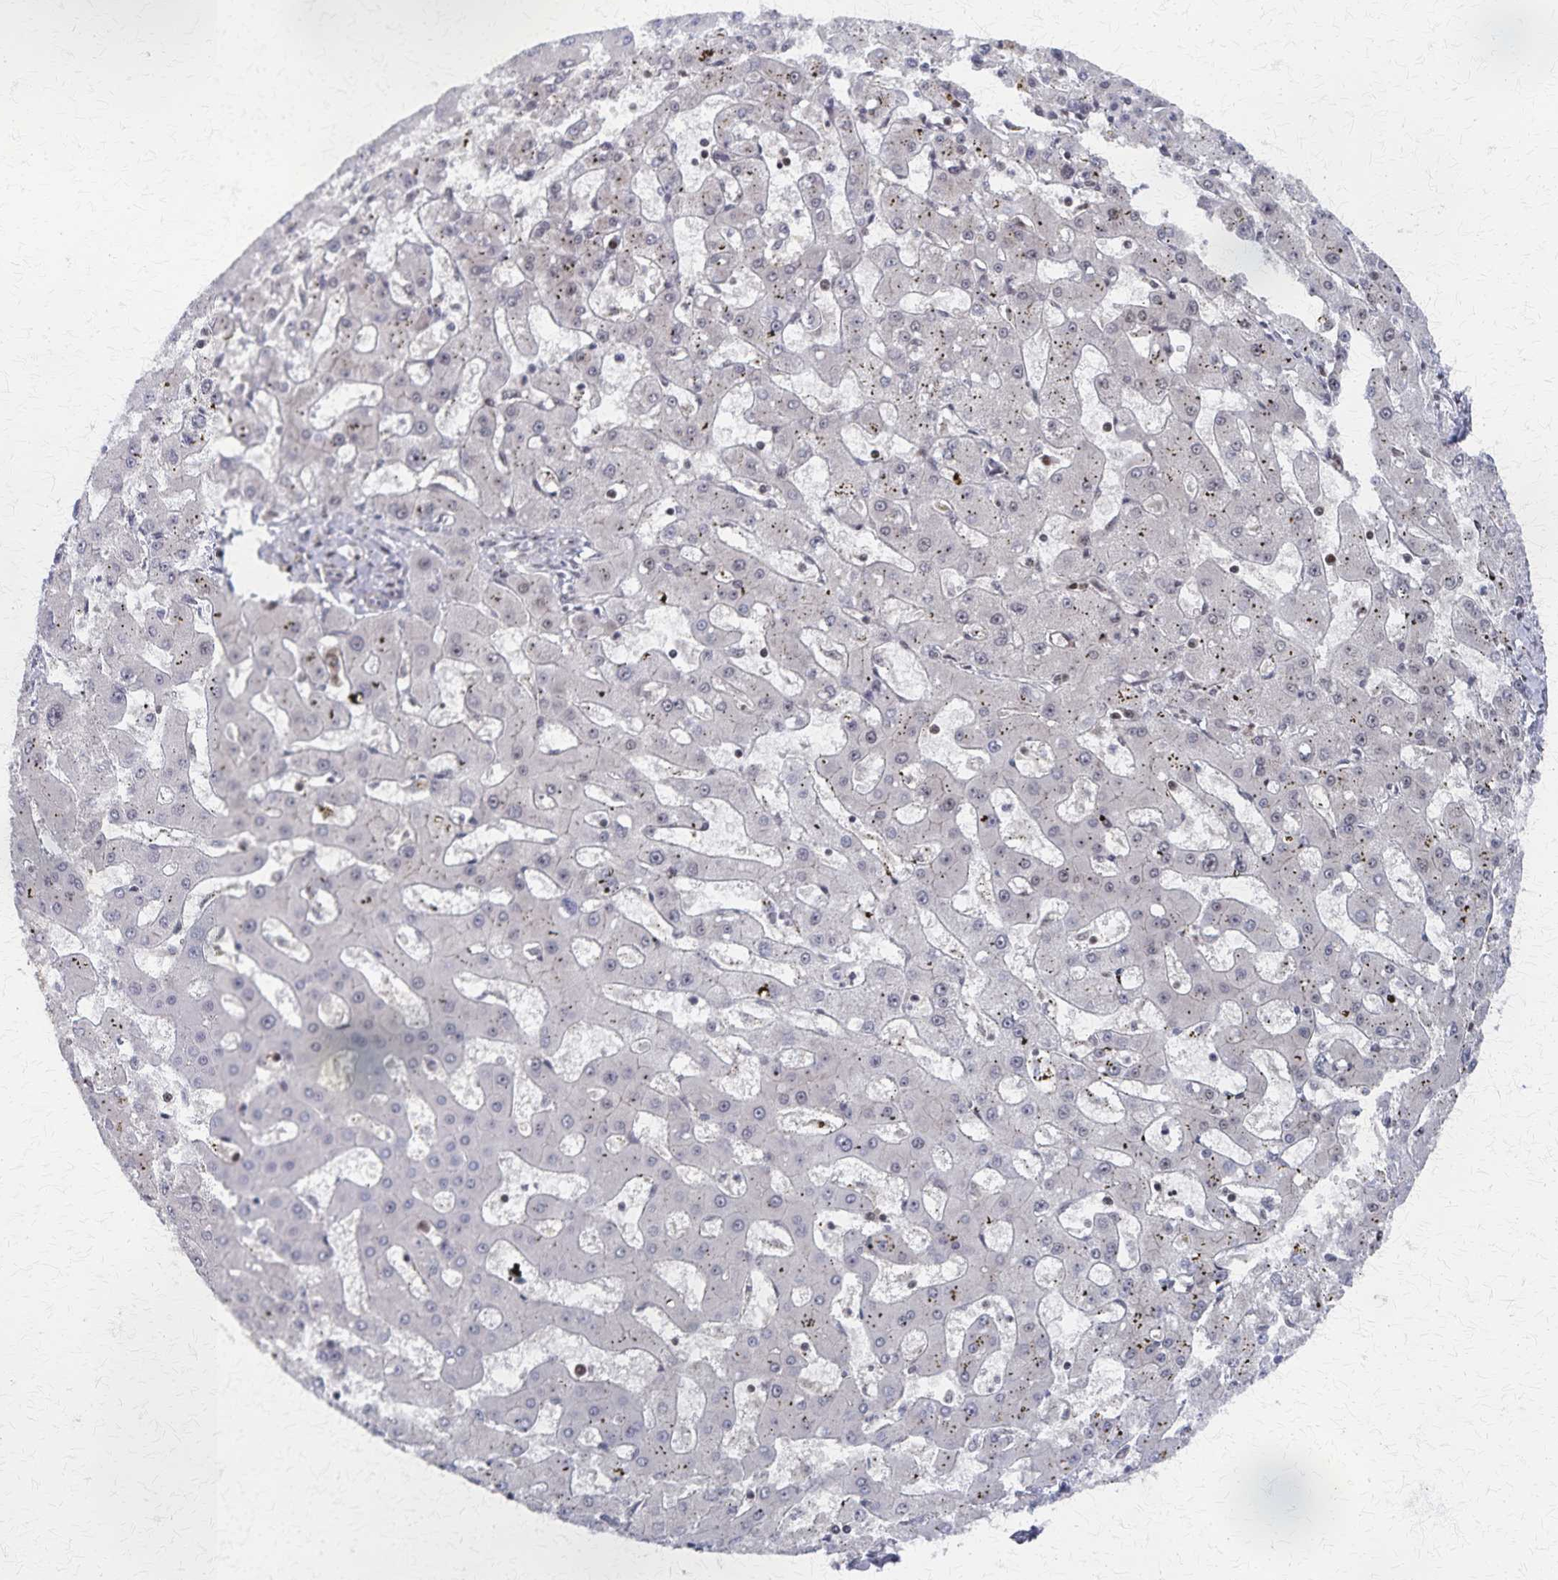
{"staining": {"intensity": "negative", "quantity": "none", "location": "none"}, "tissue": "liver cancer", "cell_type": "Tumor cells", "image_type": "cancer", "snomed": [{"axis": "morphology", "description": "Carcinoma, Hepatocellular, NOS"}, {"axis": "topography", "description": "Liver"}], "caption": "The histopathology image displays no staining of tumor cells in liver cancer (hepatocellular carcinoma).", "gene": "GTF2B", "patient": {"sex": "male", "age": 67}}